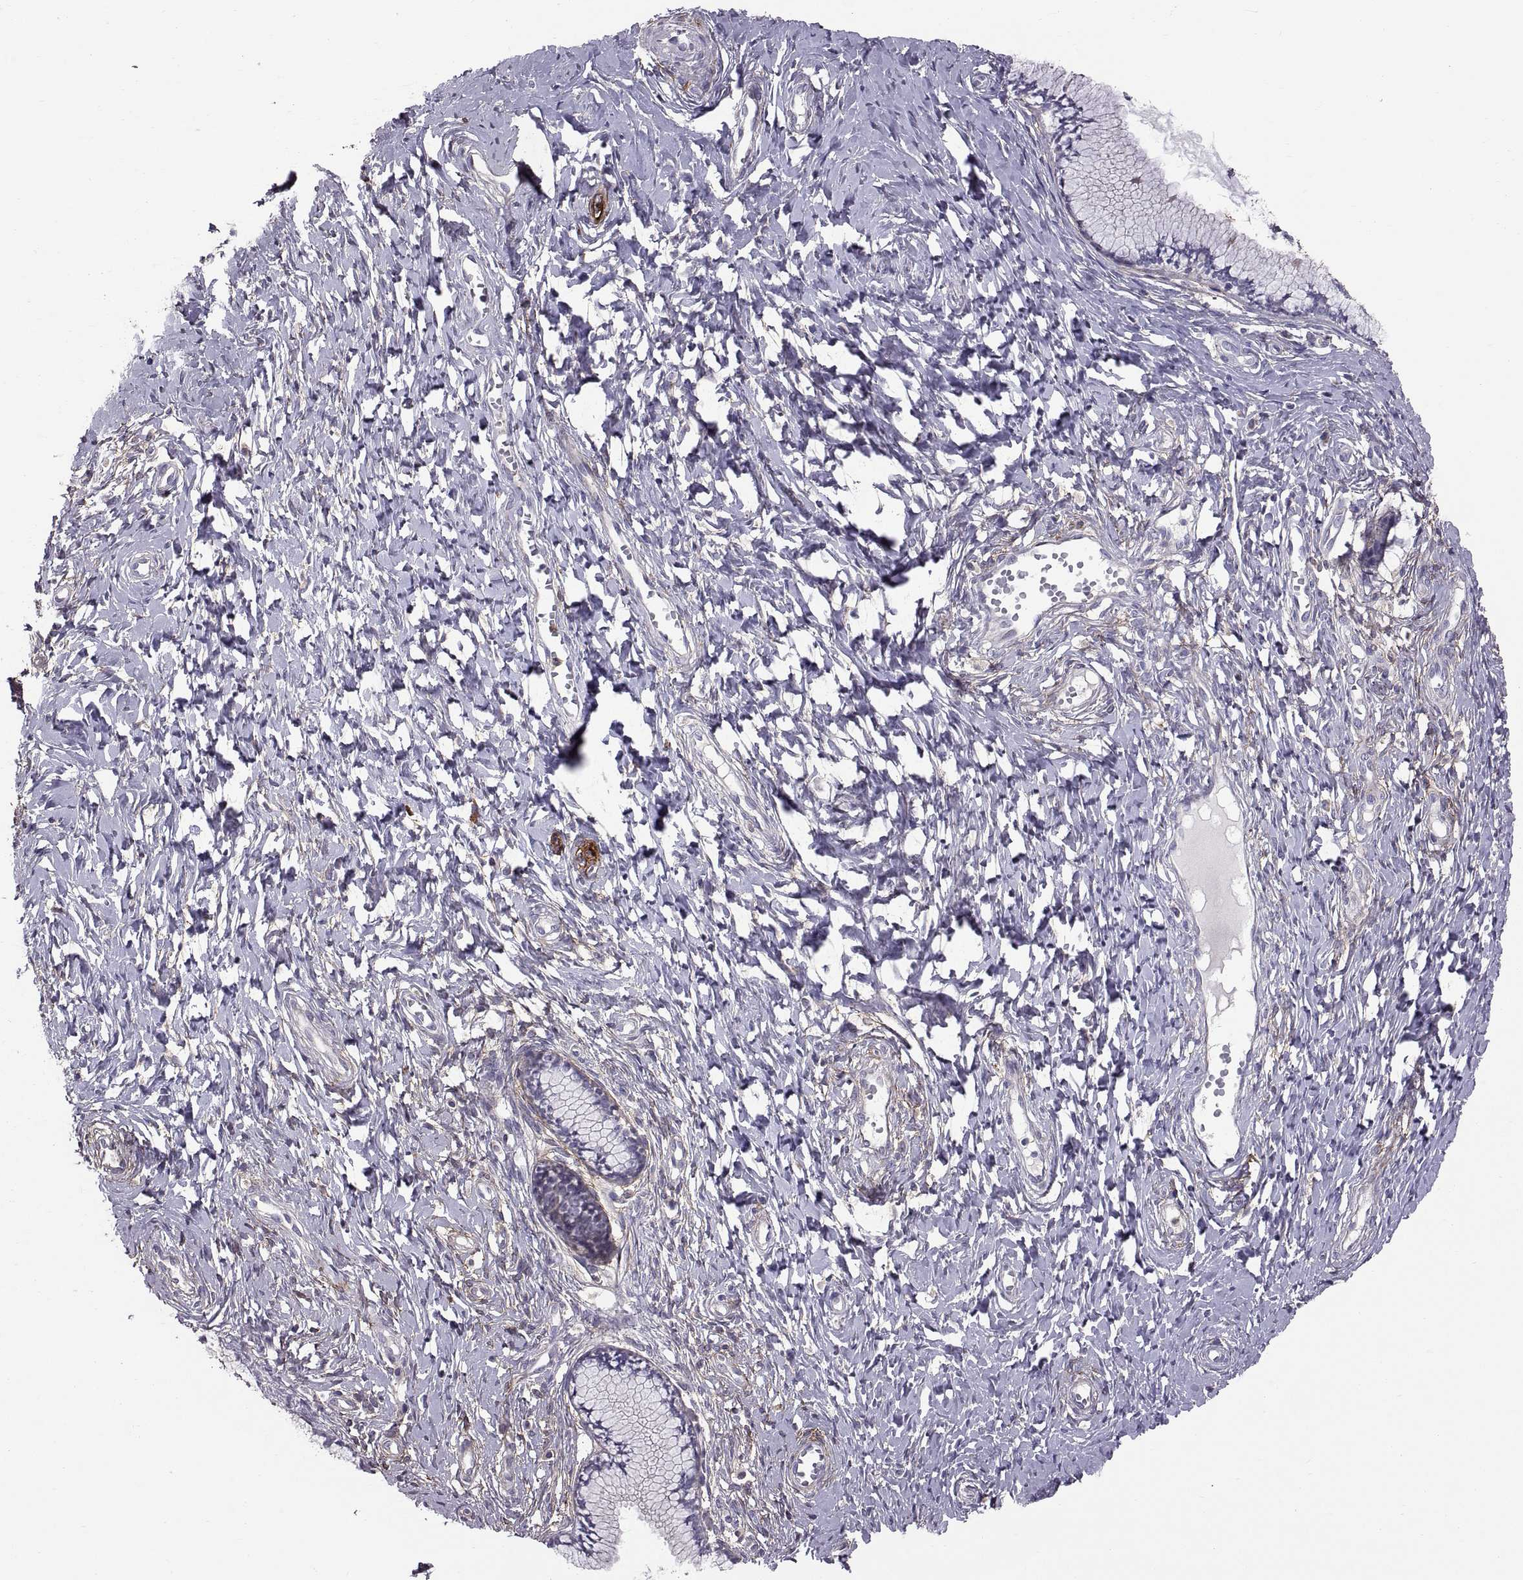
{"staining": {"intensity": "negative", "quantity": "none", "location": "none"}, "tissue": "cervix", "cell_type": "Glandular cells", "image_type": "normal", "snomed": [{"axis": "morphology", "description": "Normal tissue, NOS"}, {"axis": "topography", "description": "Cervix"}], "caption": "High magnification brightfield microscopy of benign cervix stained with DAB (brown) and counterstained with hematoxylin (blue): glandular cells show no significant expression.", "gene": "EMILIN2", "patient": {"sex": "female", "age": 40}}